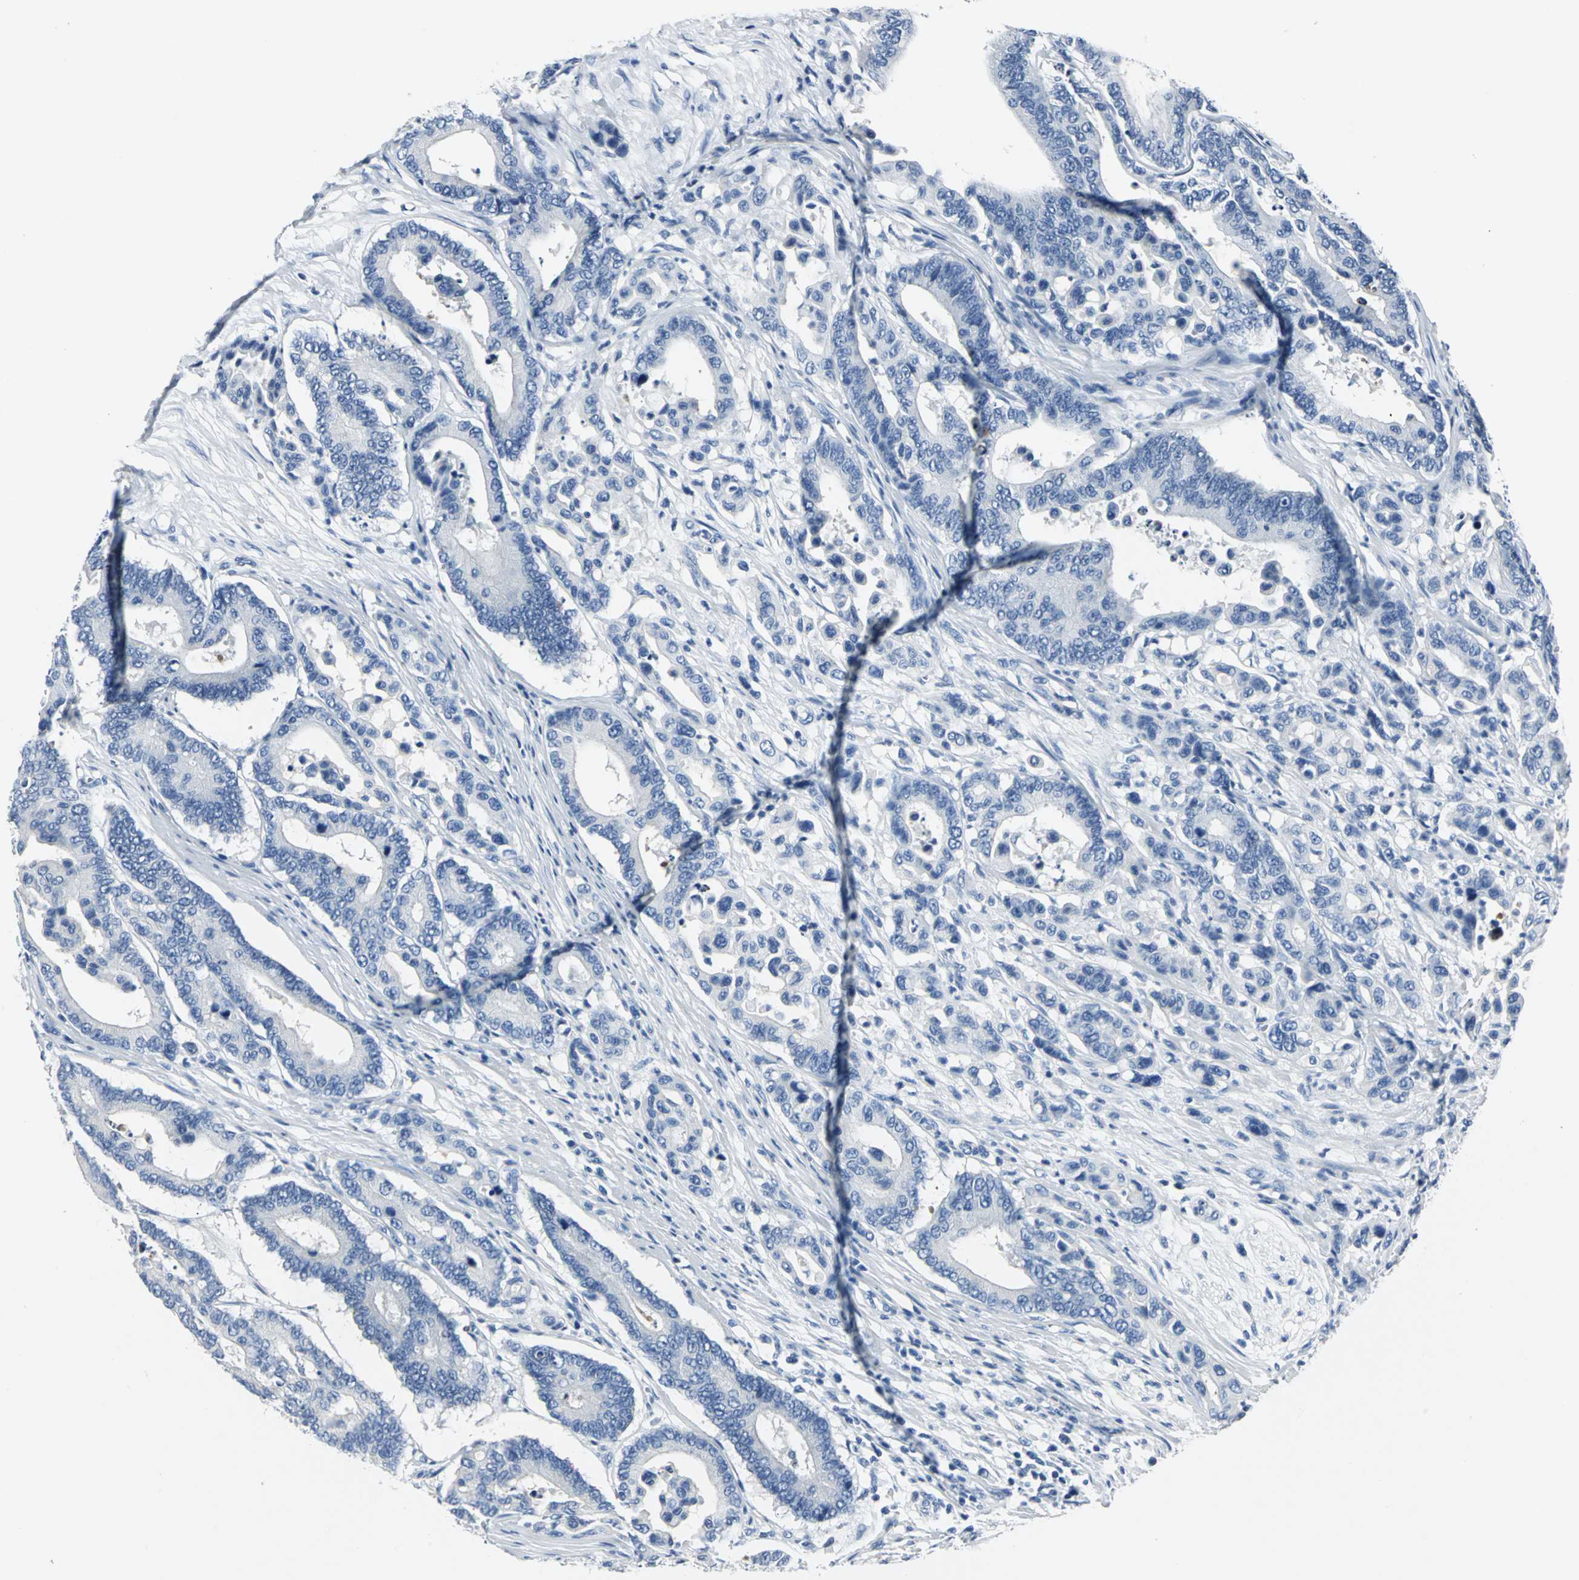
{"staining": {"intensity": "negative", "quantity": "none", "location": "none"}, "tissue": "colorectal cancer", "cell_type": "Tumor cells", "image_type": "cancer", "snomed": [{"axis": "morphology", "description": "Normal tissue, NOS"}, {"axis": "morphology", "description": "Adenocarcinoma, NOS"}, {"axis": "topography", "description": "Colon"}], "caption": "Immunohistochemistry (IHC) histopathology image of colorectal cancer stained for a protein (brown), which demonstrates no positivity in tumor cells.", "gene": "RIPOR1", "patient": {"sex": "male", "age": 82}}